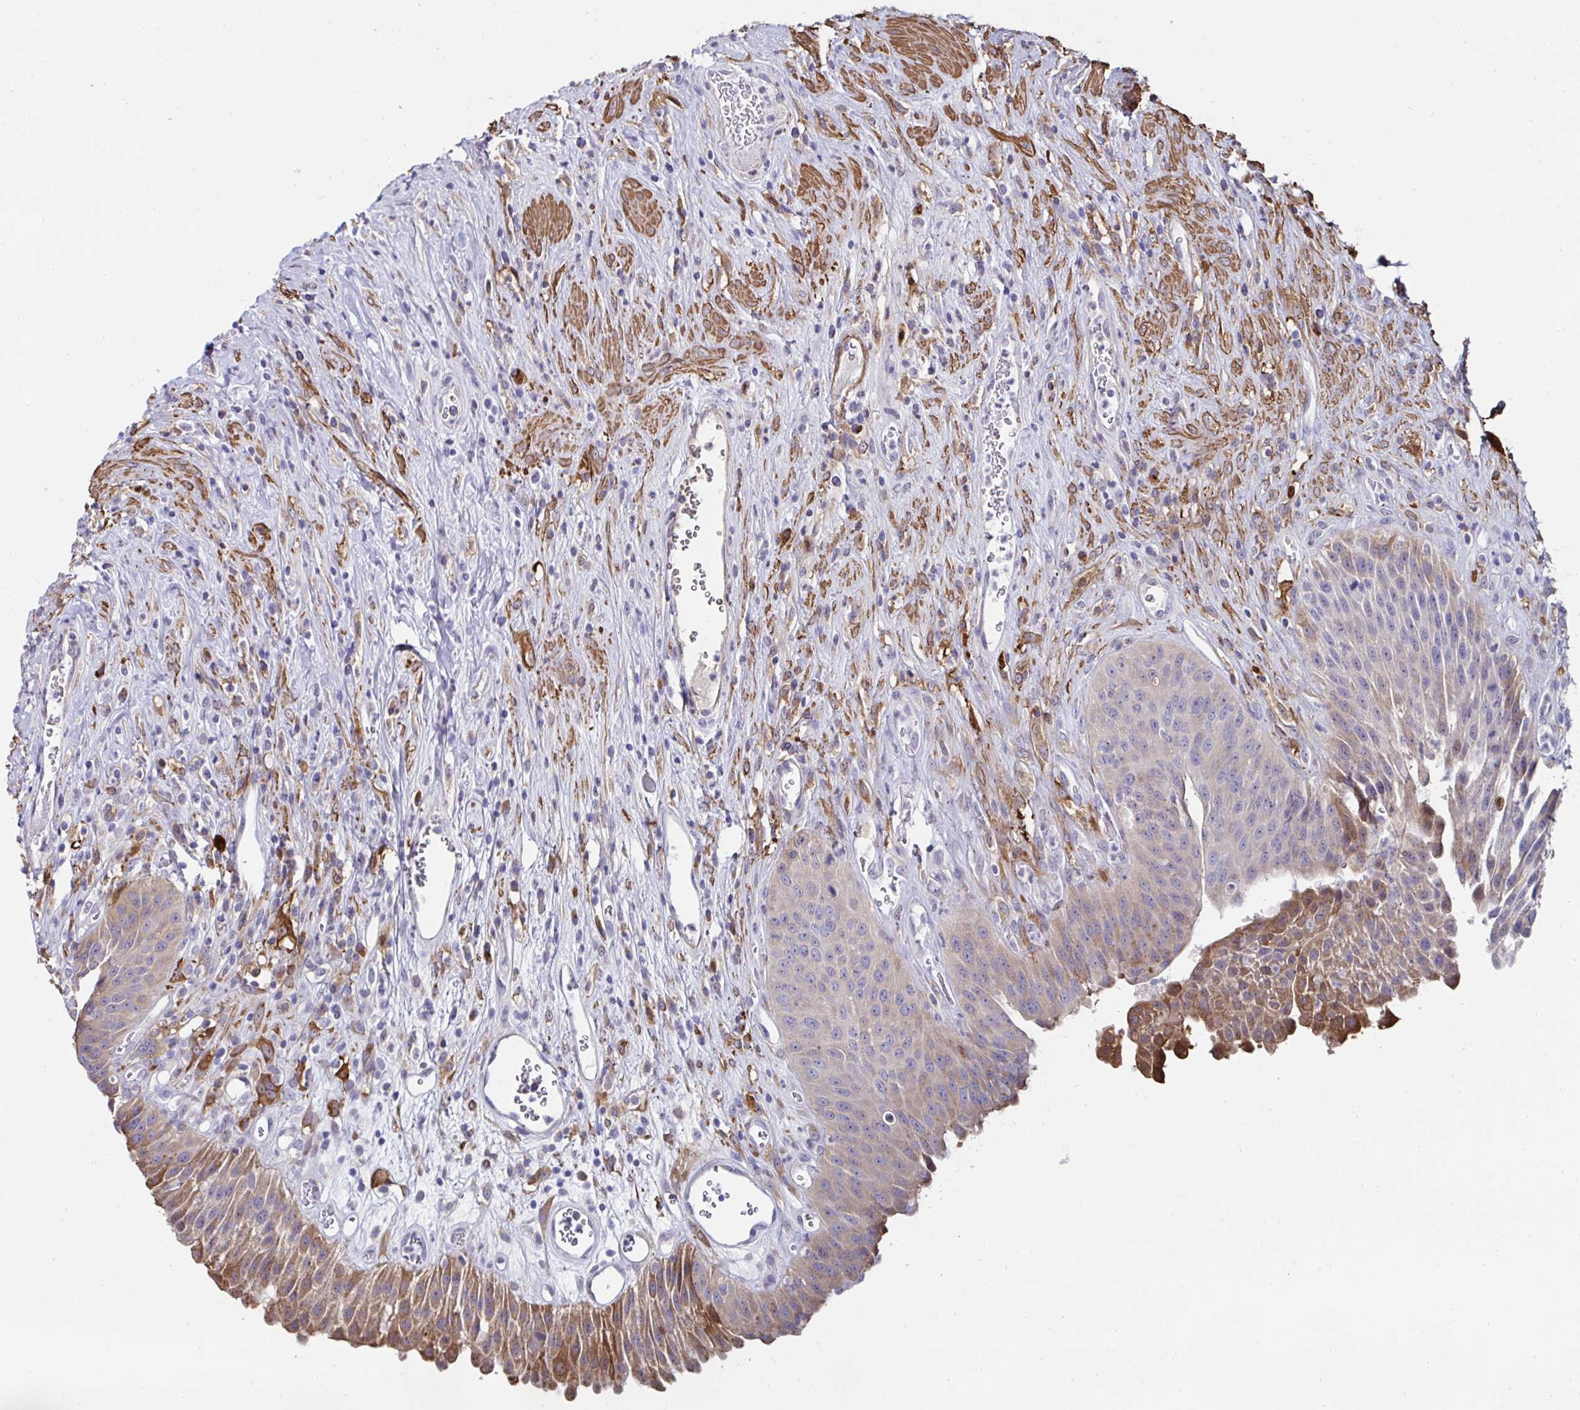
{"staining": {"intensity": "moderate", "quantity": "25%-75%", "location": "cytoplasmic/membranous"}, "tissue": "urinary bladder", "cell_type": "Urothelial cells", "image_type": "normal", "snomed": [{"axis": "morphology", "description": "Normal tissue, NOS"}, {"axis": "topography", "description": "Urinary bladder"}], "caption": "Benign urinary bladder shows moderate cytoplasmic/membranous staining in about 25%-75% of urothelial cells (brown staining indicates protein expression, while blue staining denotes nuclei)..", "gene": "FBXL13", "patient": {"sex": "female", "age": 56}}